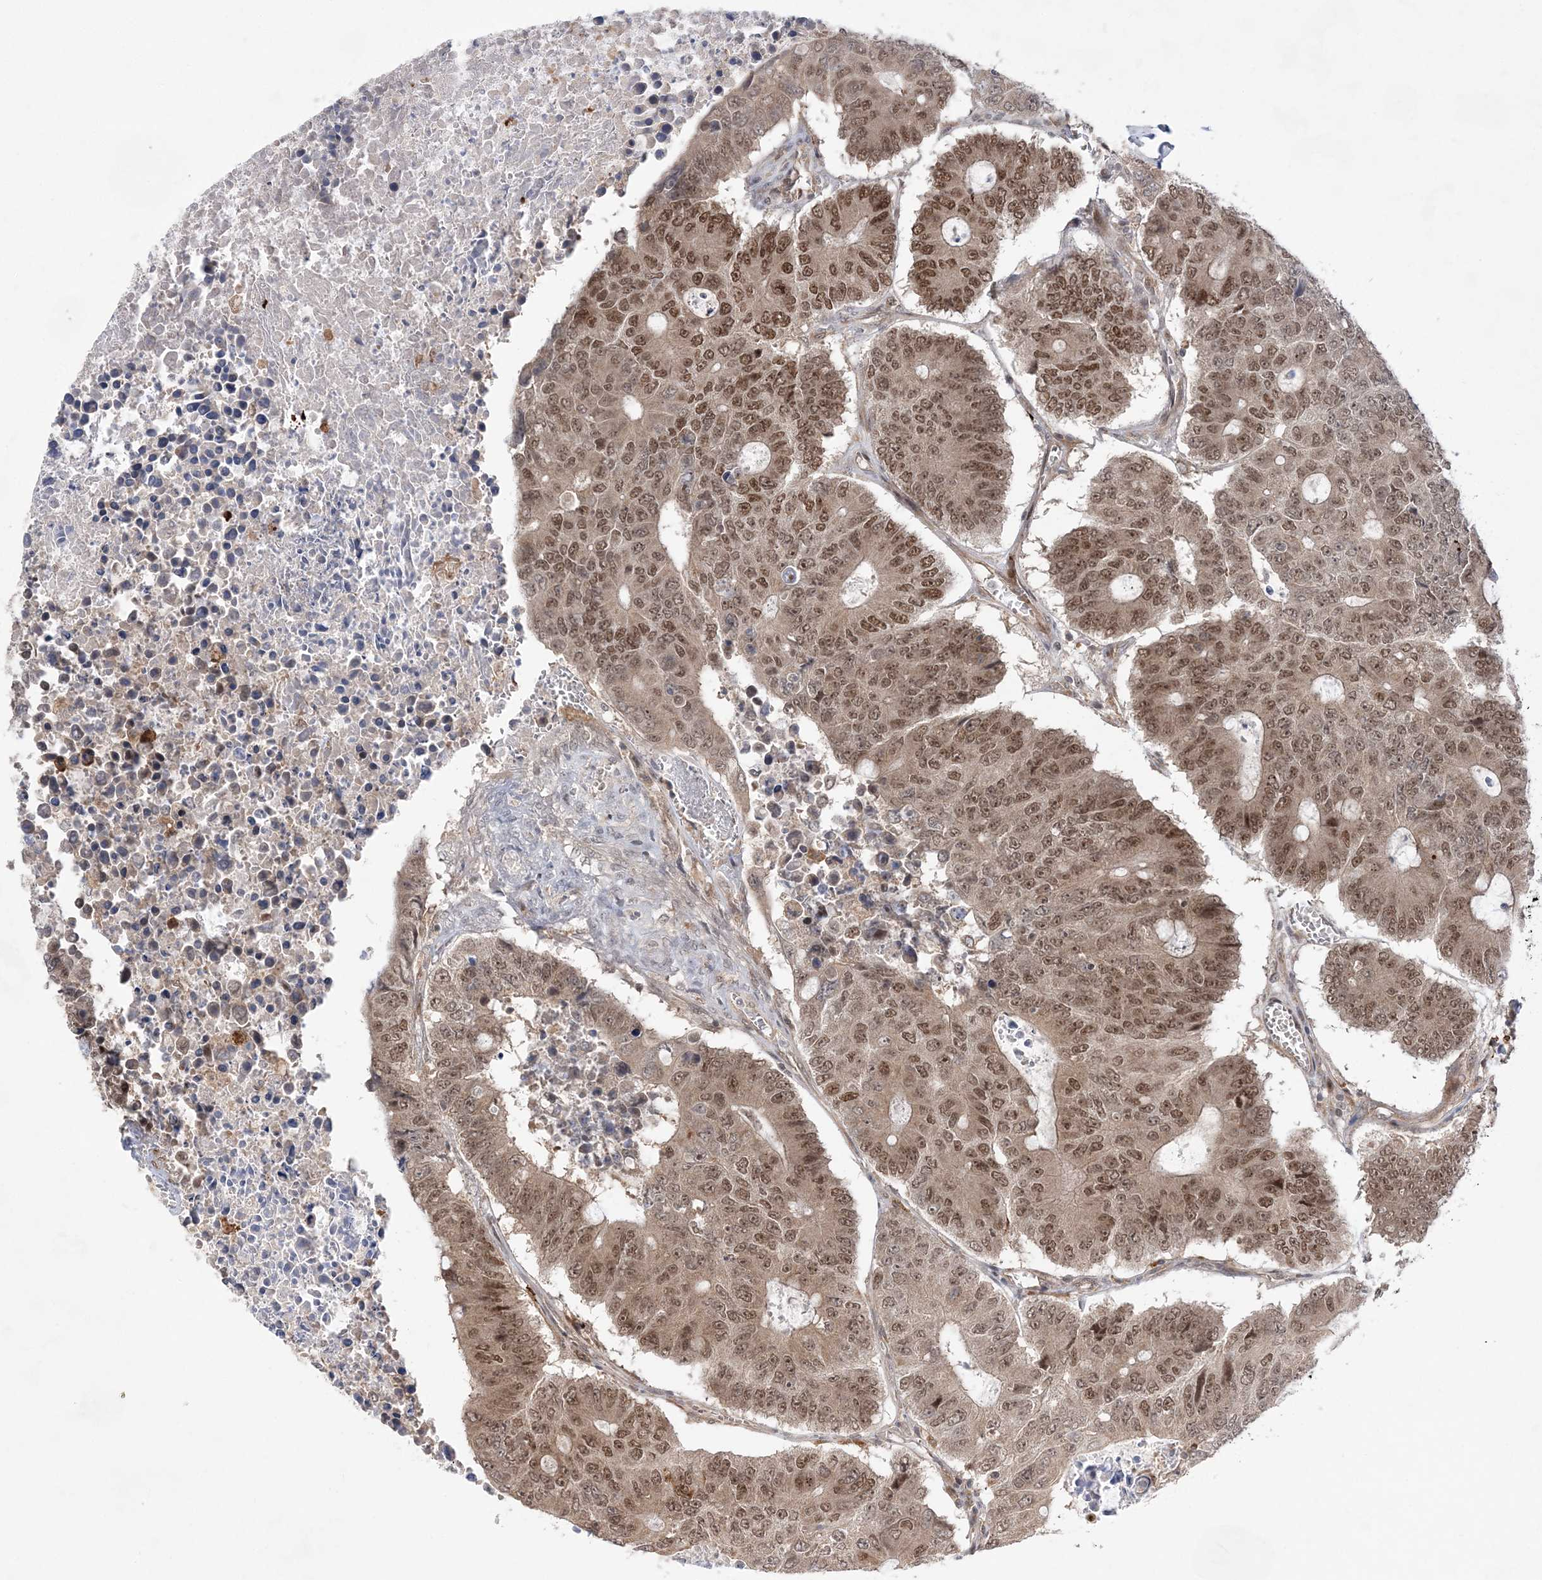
{"staining": {"intensity": "moderate", "quantity": ">75%", "location": "nuclear"}, "tissue": "colorectal cancer", "cell_type": "Tumor cells", "image_type": "cancer", "snomed": [{"axis": "morphology", "description": "Adenocarcinoma, NOS"}, {"axis": "topography", "description": "Colon"}], "caption": "A photomicrograph of human colorectal cancer stained for a protein demonstrates moderate nuclear brown staining in tumor cells.", "gene": "ANAPC15", "patient": {"sex": "male", "age": 87}}